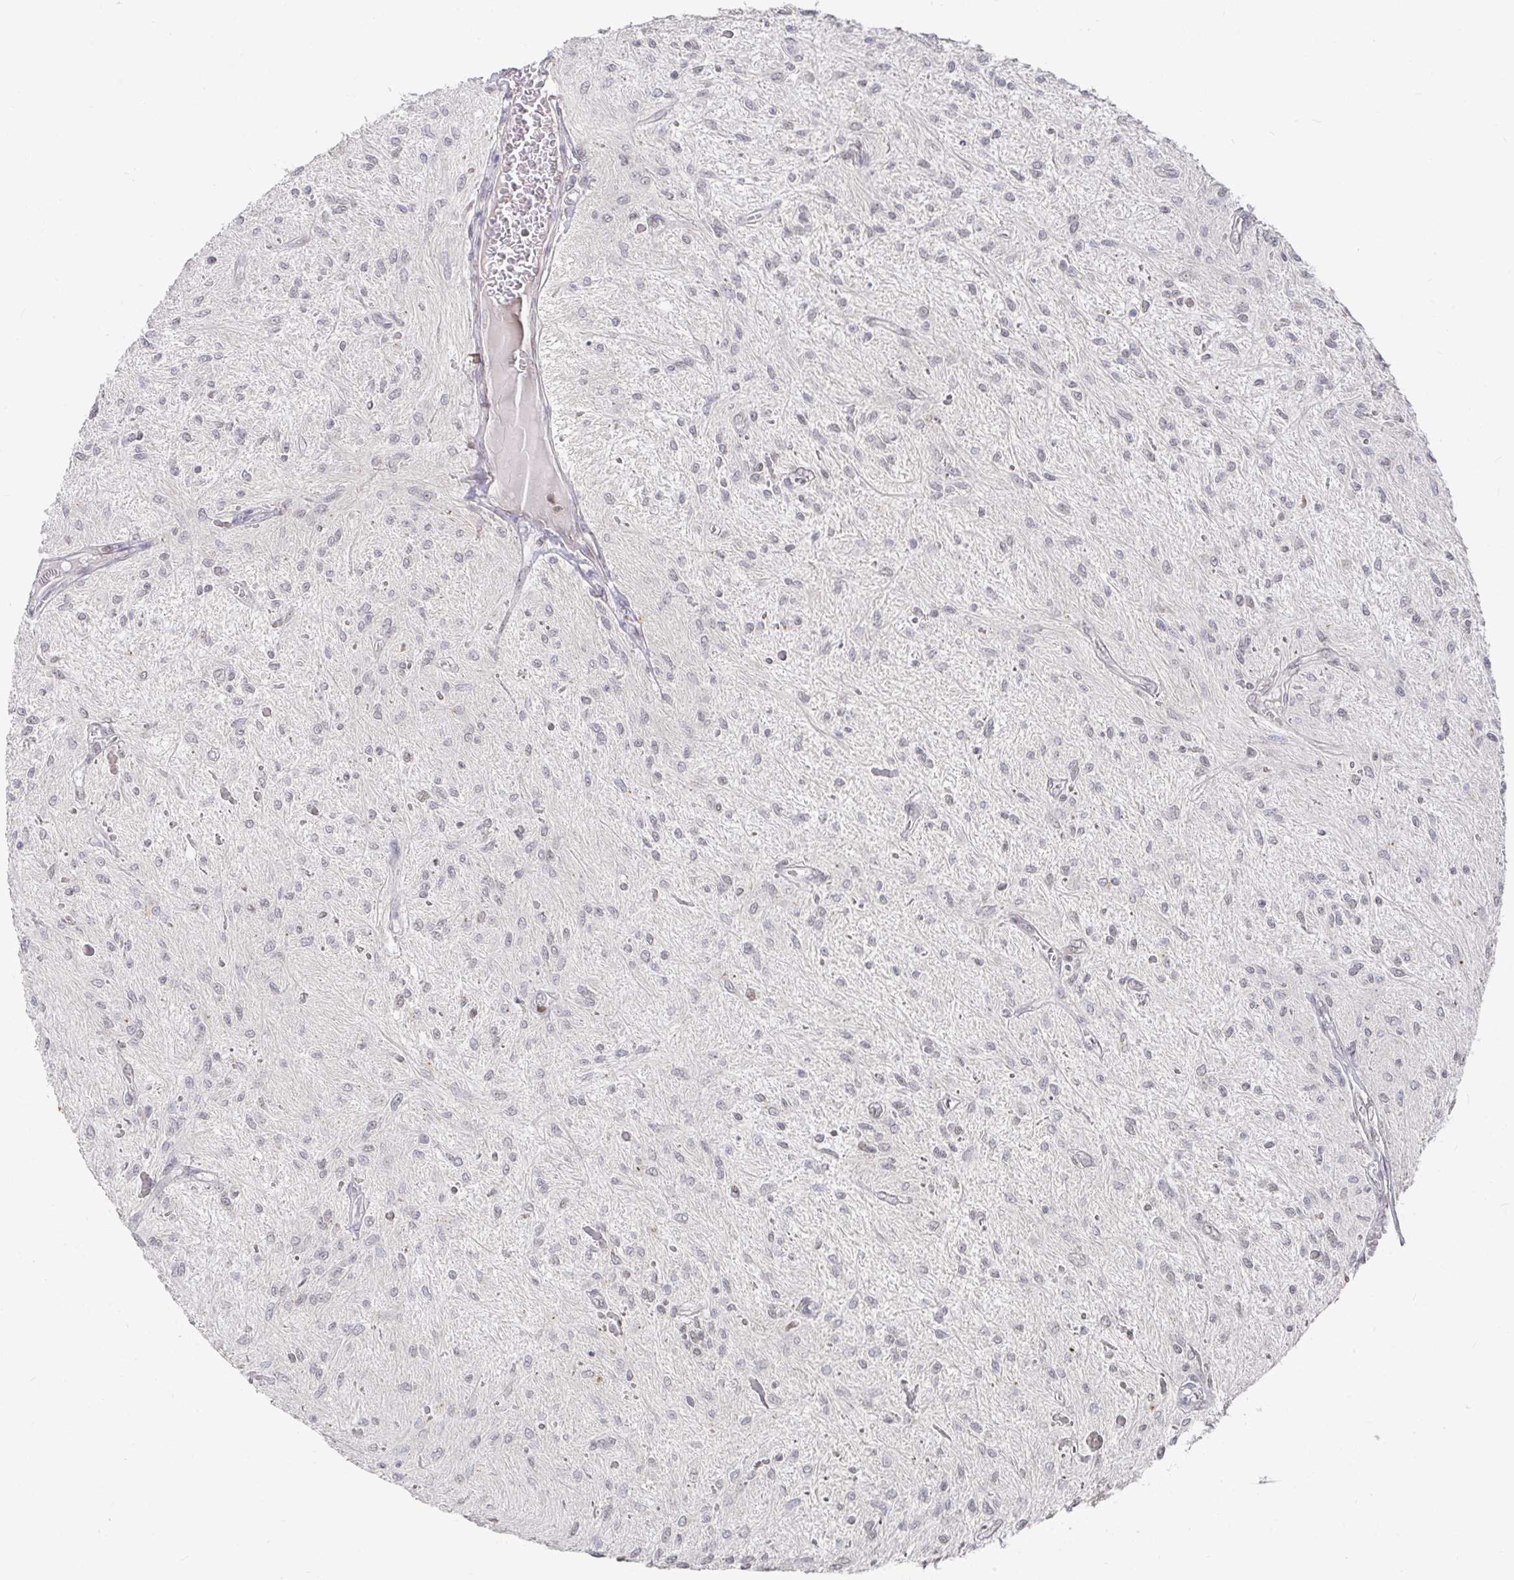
{"staining": {"intensity": "negative", "quantity": "none", "location": "none"}, "tissue": "glioma", "cell_type": "Tumor cells", "image_type": "cancer", "snomed": [{"axis": "morphology", "description": "Glioma, malignant, Low grade"}, {"axis": "topography", "description": "Cerebellum"}], "caption": "Malignant low-grade glioma was stained to show a protein in brown. There is no significant positivity in tumor cells.", "gene": "RCOR1", "patient": {"sex": "female", "age": 14}}